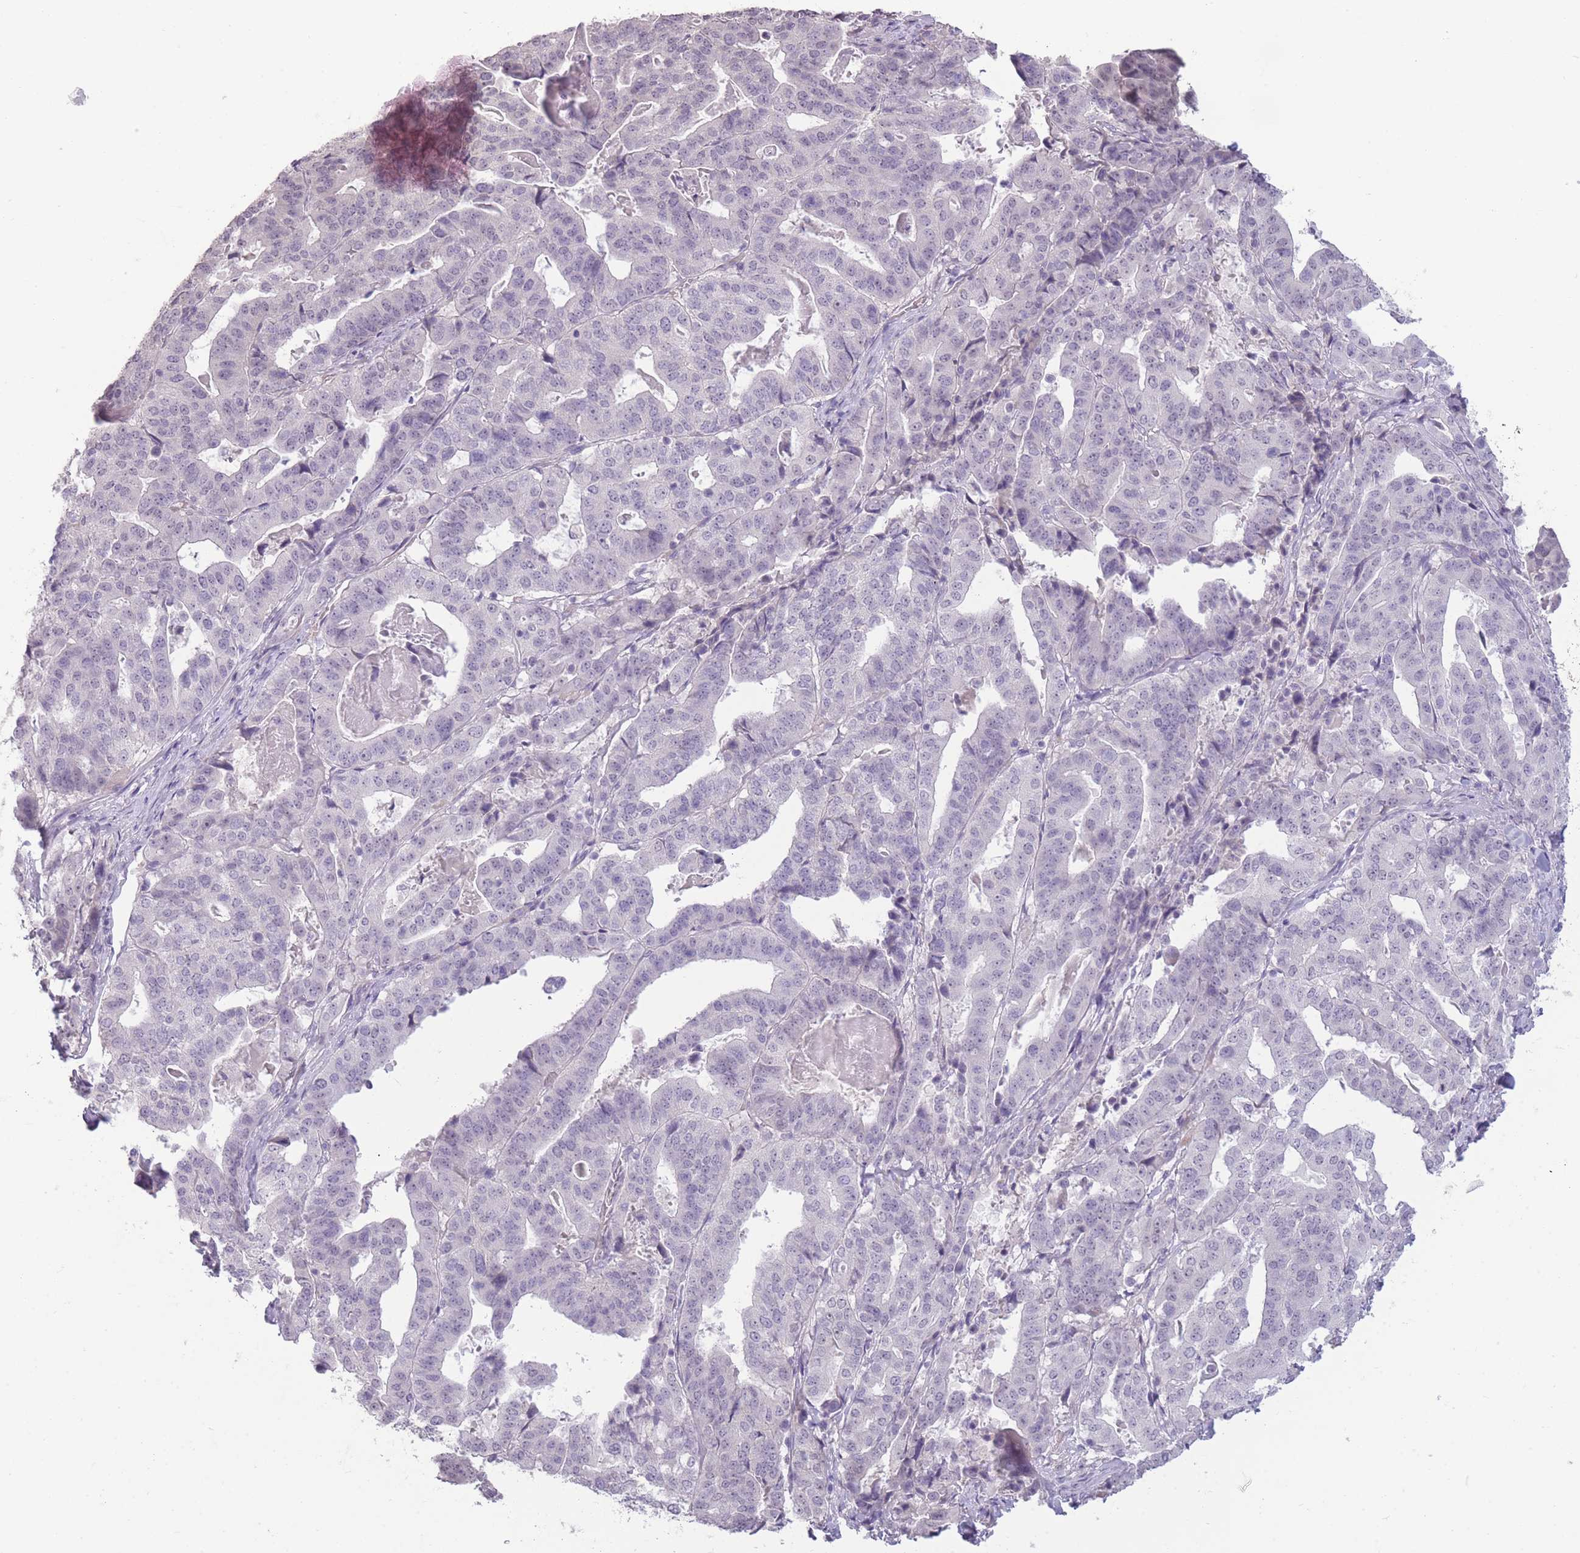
{"staining": {"intensity": "negative", "quantity": "none", "location": "none"}, "tissue": "stomach cancer", "cell_type": "Tumor cells", "image_type": "cancer", "snomed": [{"axis": "morphology", "description": "Adenocarcinoma, NOS"}, {"axis": "topography", "description": "Stomach"}], "caption": "High magnification brightfield microscopy of stomach adenocarcinoma stained with DAB (3,3'-diaminobenzidine) (brown) and counterstained with hematoxylin (blue): tumor cells show no significant expression. (Stains: DAB IHC with hematoxylin counter stain, Microscopy: brightfield microscopy at high magnification).", "gene": "ZBTB24", "patient": {"sex": "male", "age": 48}}